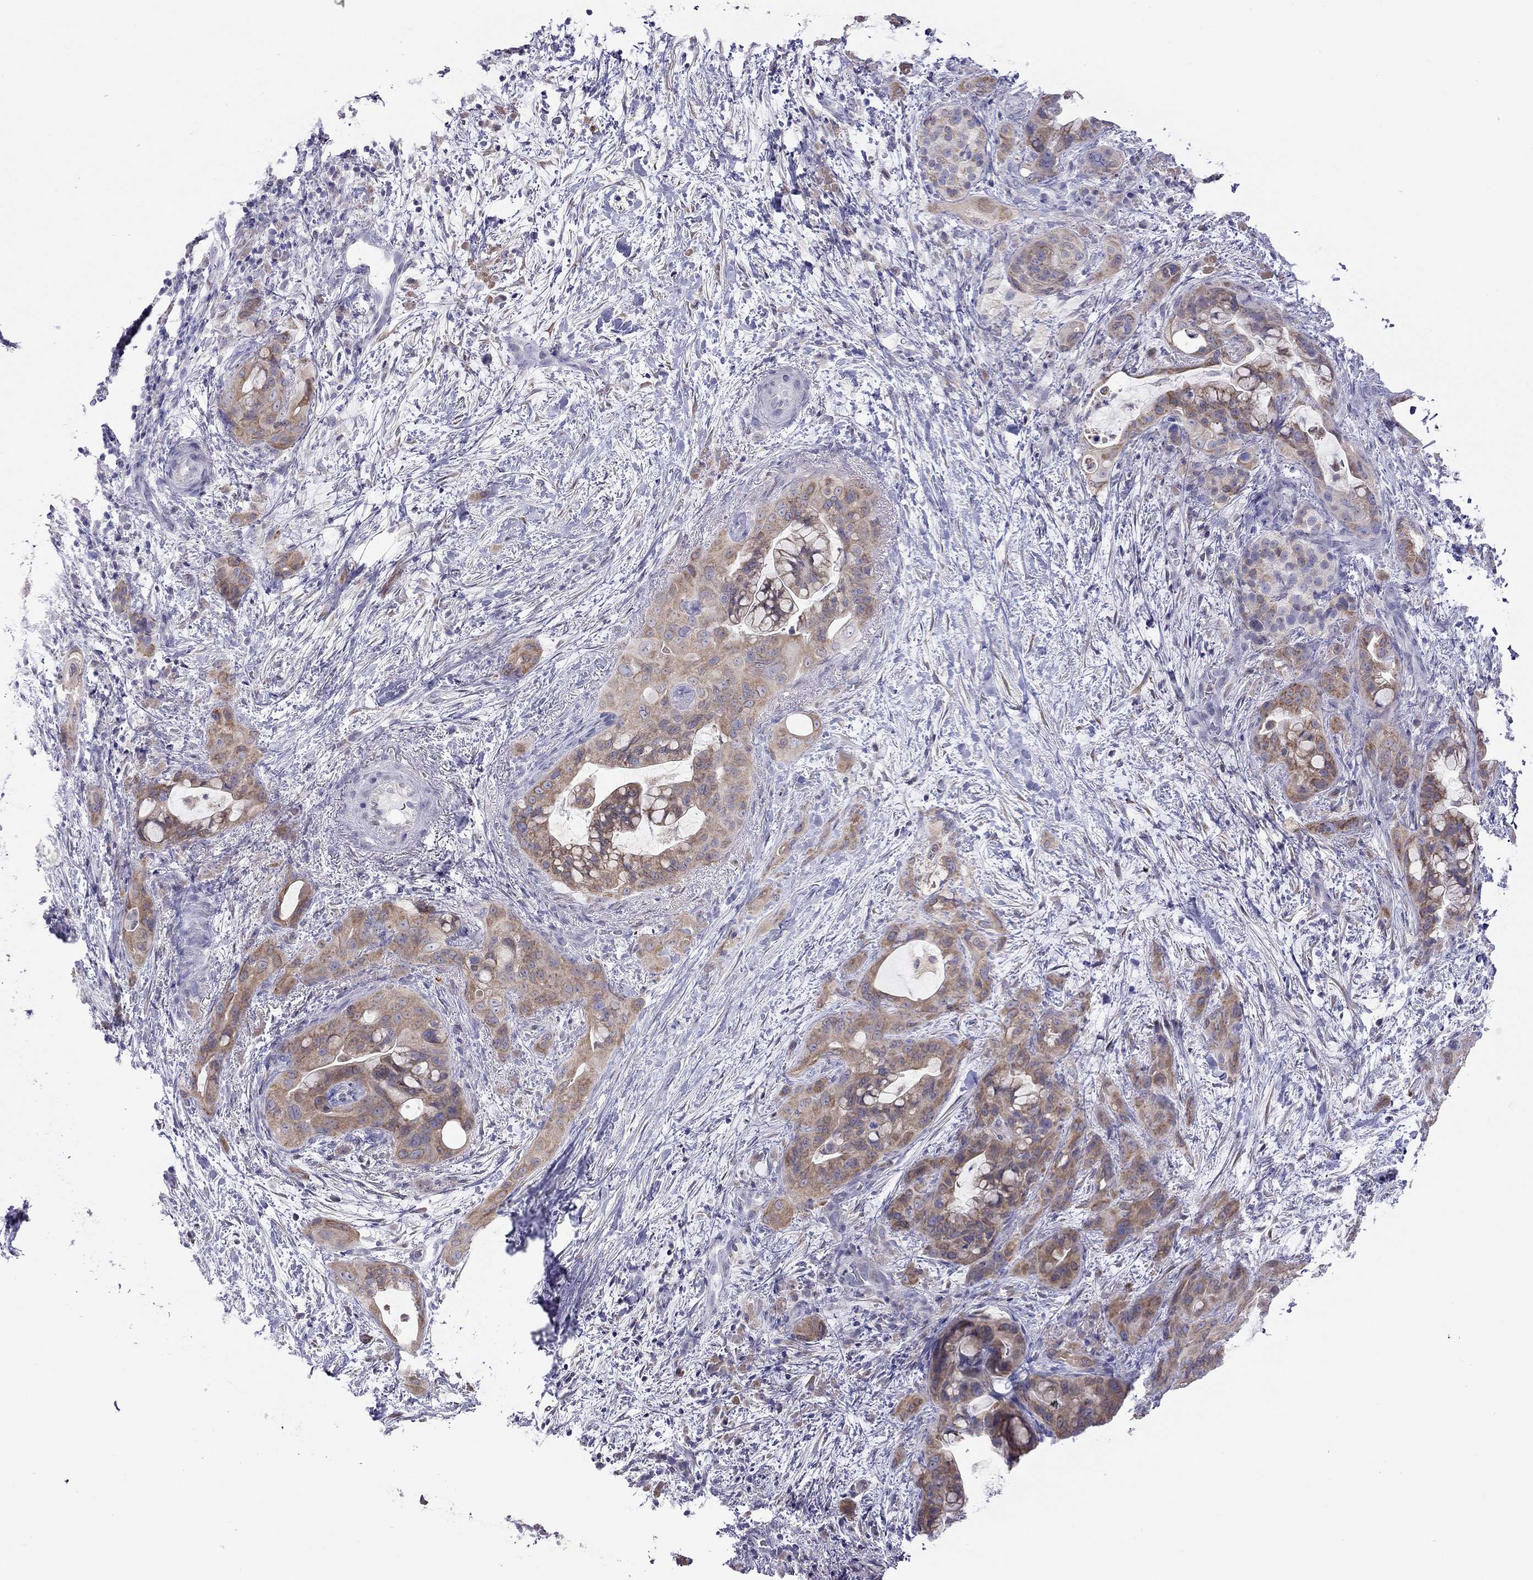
{"staining": {"intensity": "moderate", "quantity": "25%-75%", "location": "cytoplasmic/membranous"}, "tissue": "pancreatic cancer", "cell_type": "Tumor cells", "image_type": "cancer", "snomed": [{"axis": "morphology", "description": "Adenocarcinoma, NOS"}, {"axis": "topography", "description": "Pancreas"}], "caption": "A histopathology image of human adenocarcinoma (pancreatic) stained for a protein displays moderate cytoplasmic/membranous brown staining in tumor cells. The protein of interest is shown in brown color, while the nuclei are stained blue.", "gene": "SLC46A2", "patient": {"sex": "male", "age": 71}}